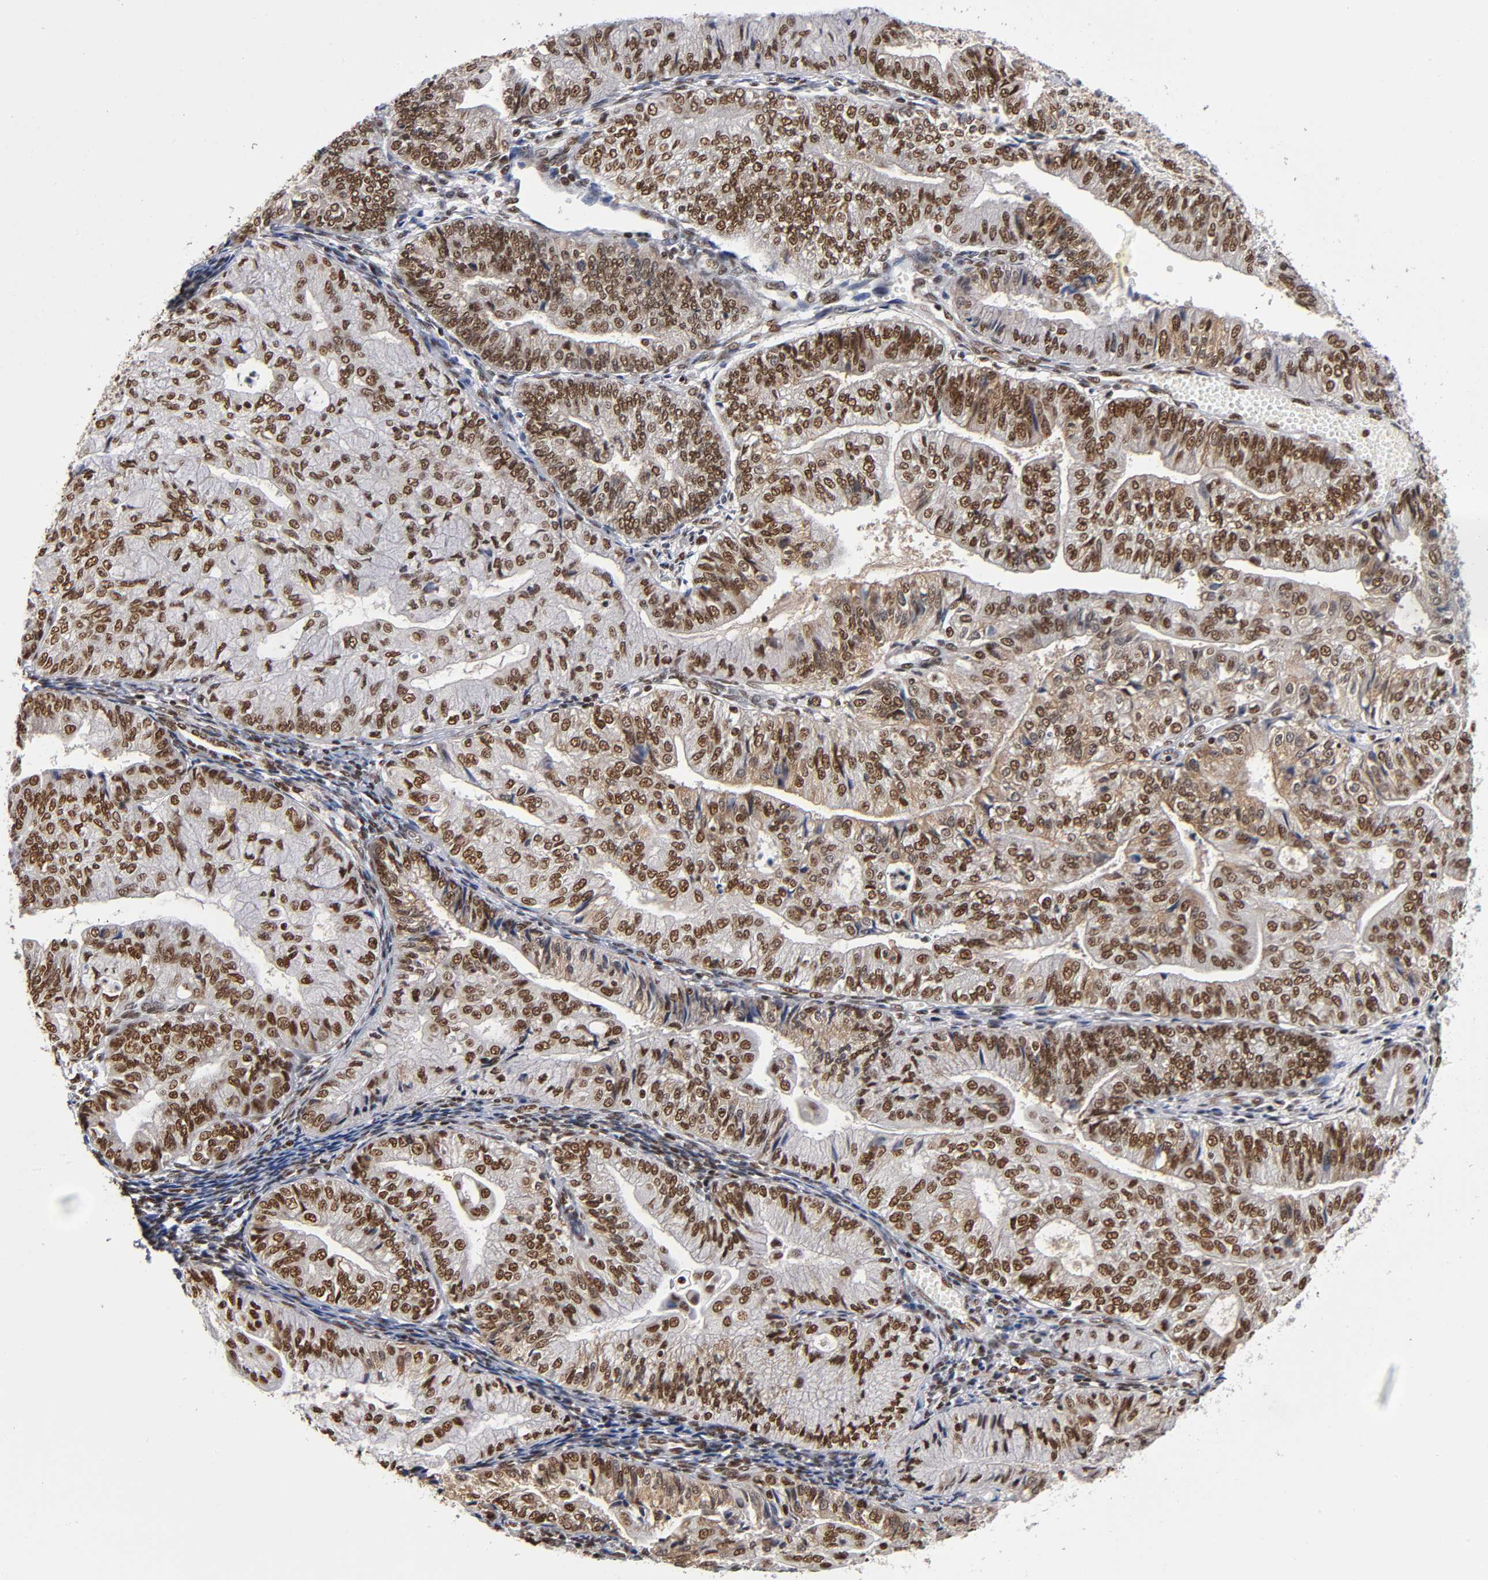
{"staining": {"intensity": "strong", "quantity": ">75%", "location": "nuclear"}, "tissue": "endometrial cancer", "cell_type": "Tumor cells", "image_type": "cancer", "snomed": [{"axis": "morphology", "description": "Adenocarcinoma, NOS"}, {"axis": "topography", "description": "Endometrium"}], "caption": "This histopathology image reveals immunohistochemistry (IHC) staining of human adenocarcinoma (endometrial), with high strong nuclear staining in about >75% of tumor cells.", "gene": "ILKAP", "patient": {"sex": "female", "age": 59}}